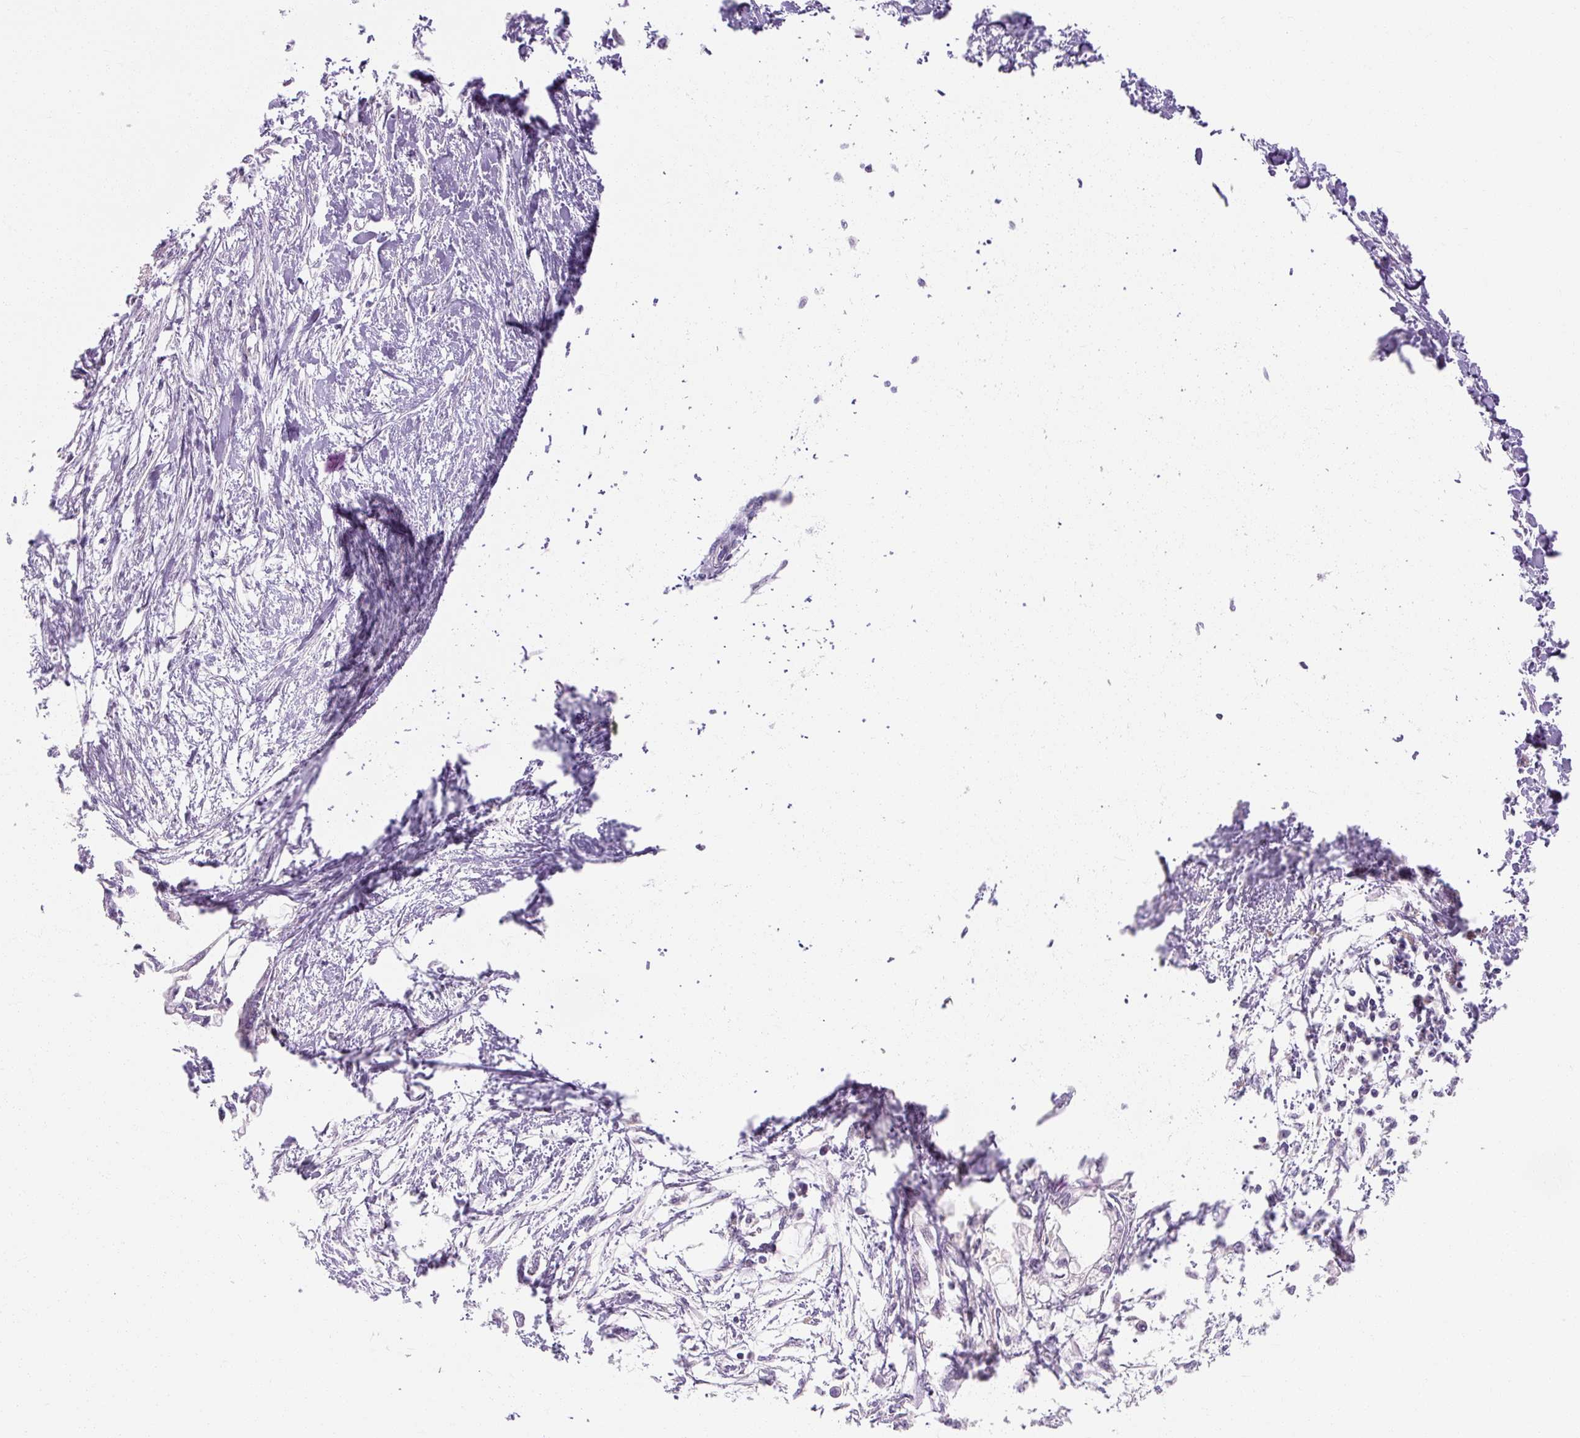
{"staining": {"intensity": "negative", "quantity": "none", "location": "none"}, "tissue": "pancreatic cancer", "cell_type": "Tumor cells", "image_type": "cancer", "snomed": [{"axis": "morphology", "description": "Adenocarcinoma, NOS"}, {"axis": "topography", "description": "Pancreas"}], "caption": "A micrograph of human pancreatic cancer is negative for staining in tumor cells.", "gene": "RB1CC1", "patient": {"sex": "male", "age": 48}}